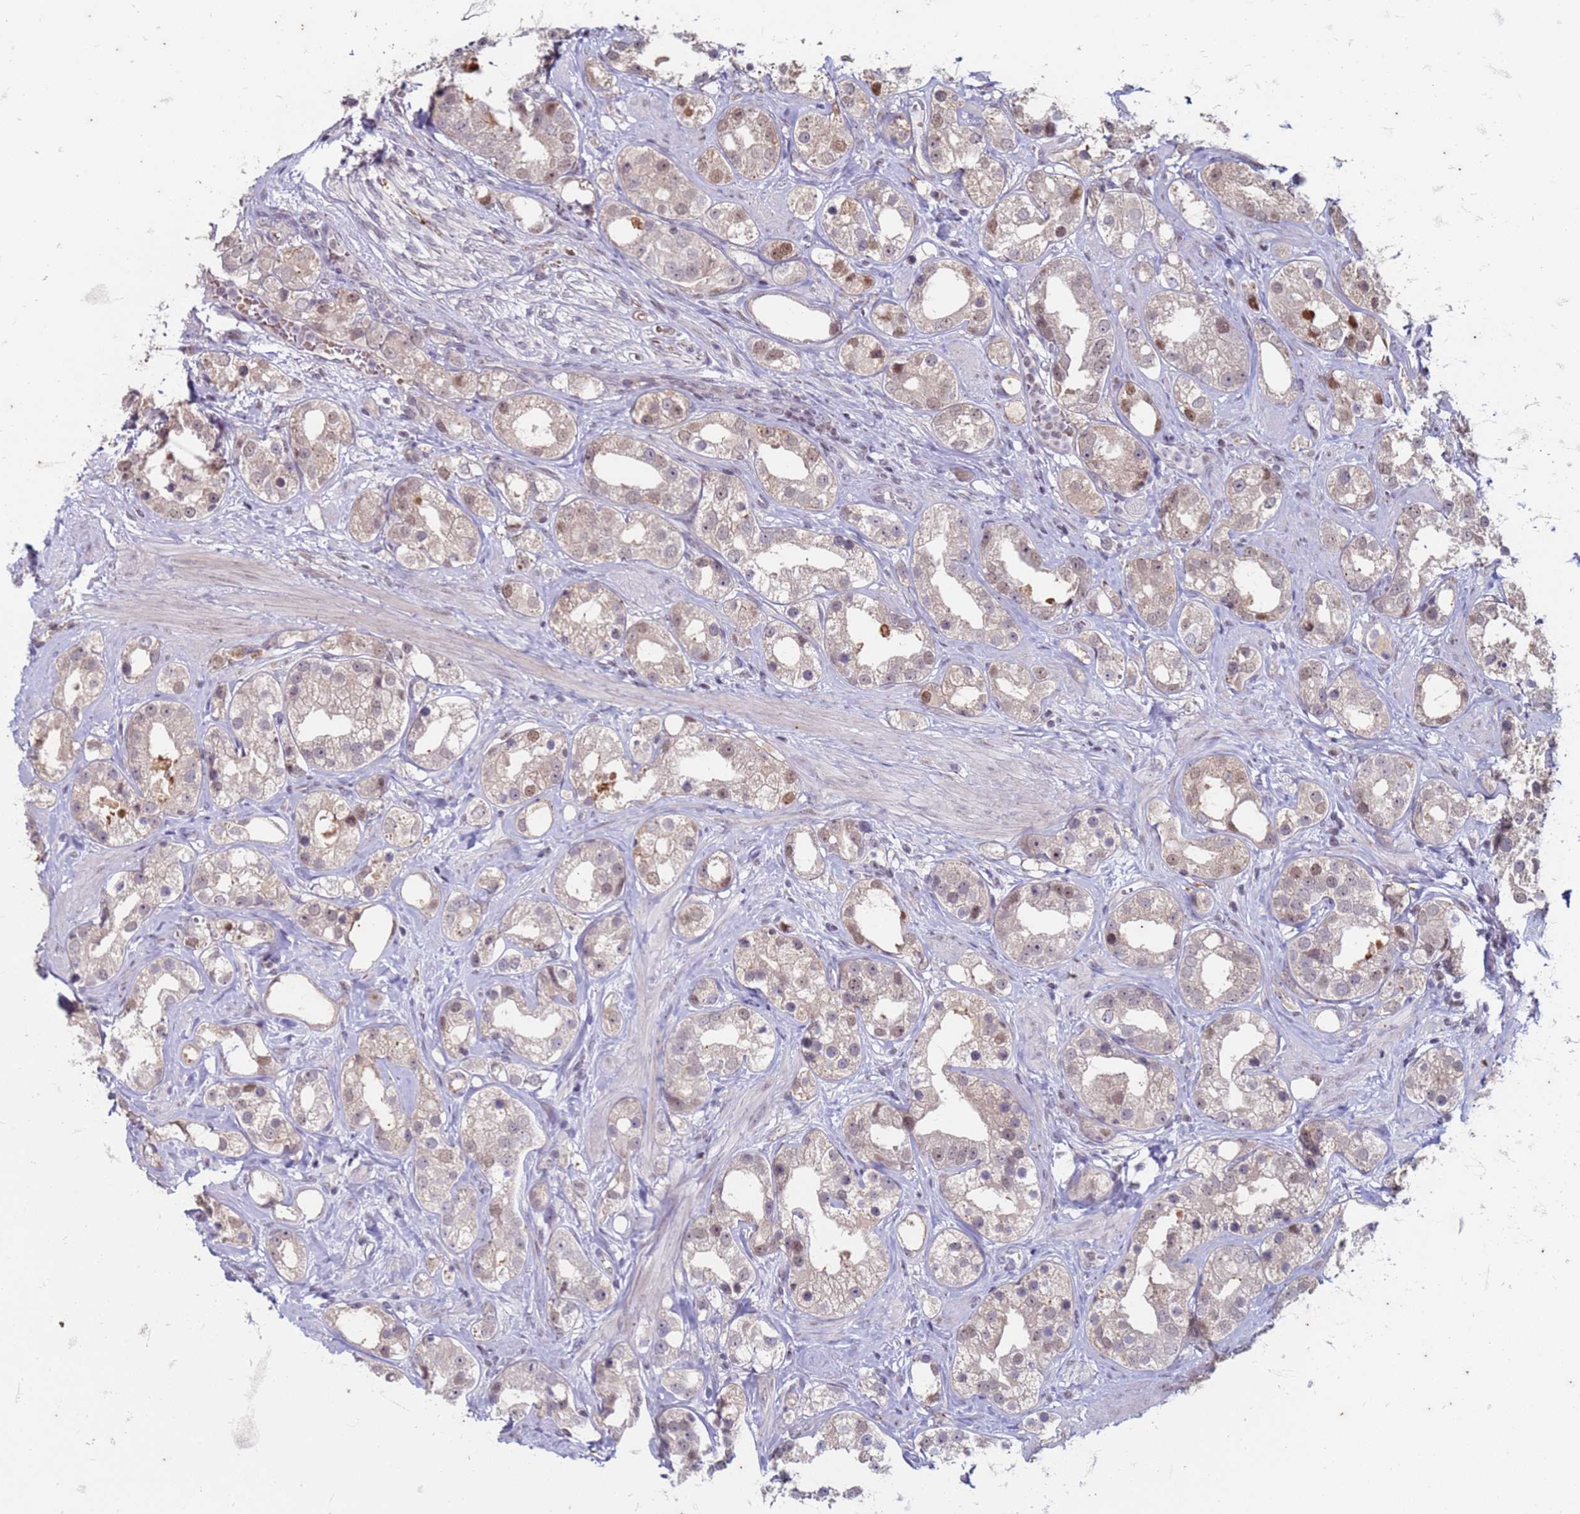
{"staining": {"intensity": "moderate", "quantity": "<25%", "location": "nuclear"}, "tissue": "prostate cancer", "cell_type": "Tumor cells", "image_type": "cancer", "snomed": [{"axis": "morphology", "description": "Adenocarcinoma, NOS"}, {"axis": "topography", "description": "Prostate"}], "caption": "Immunohistochemistry photomicrograph of neoplastic tissue: human prostate adenocarcinoma stained using immunohistochemistry reveals low levels of moderate protein expression localized specifically in the nuclear of tumor cells, appearing as a nuclear brown color.", "gene": "TRMT6", "patient": {"sex": "male", "age": 79}}